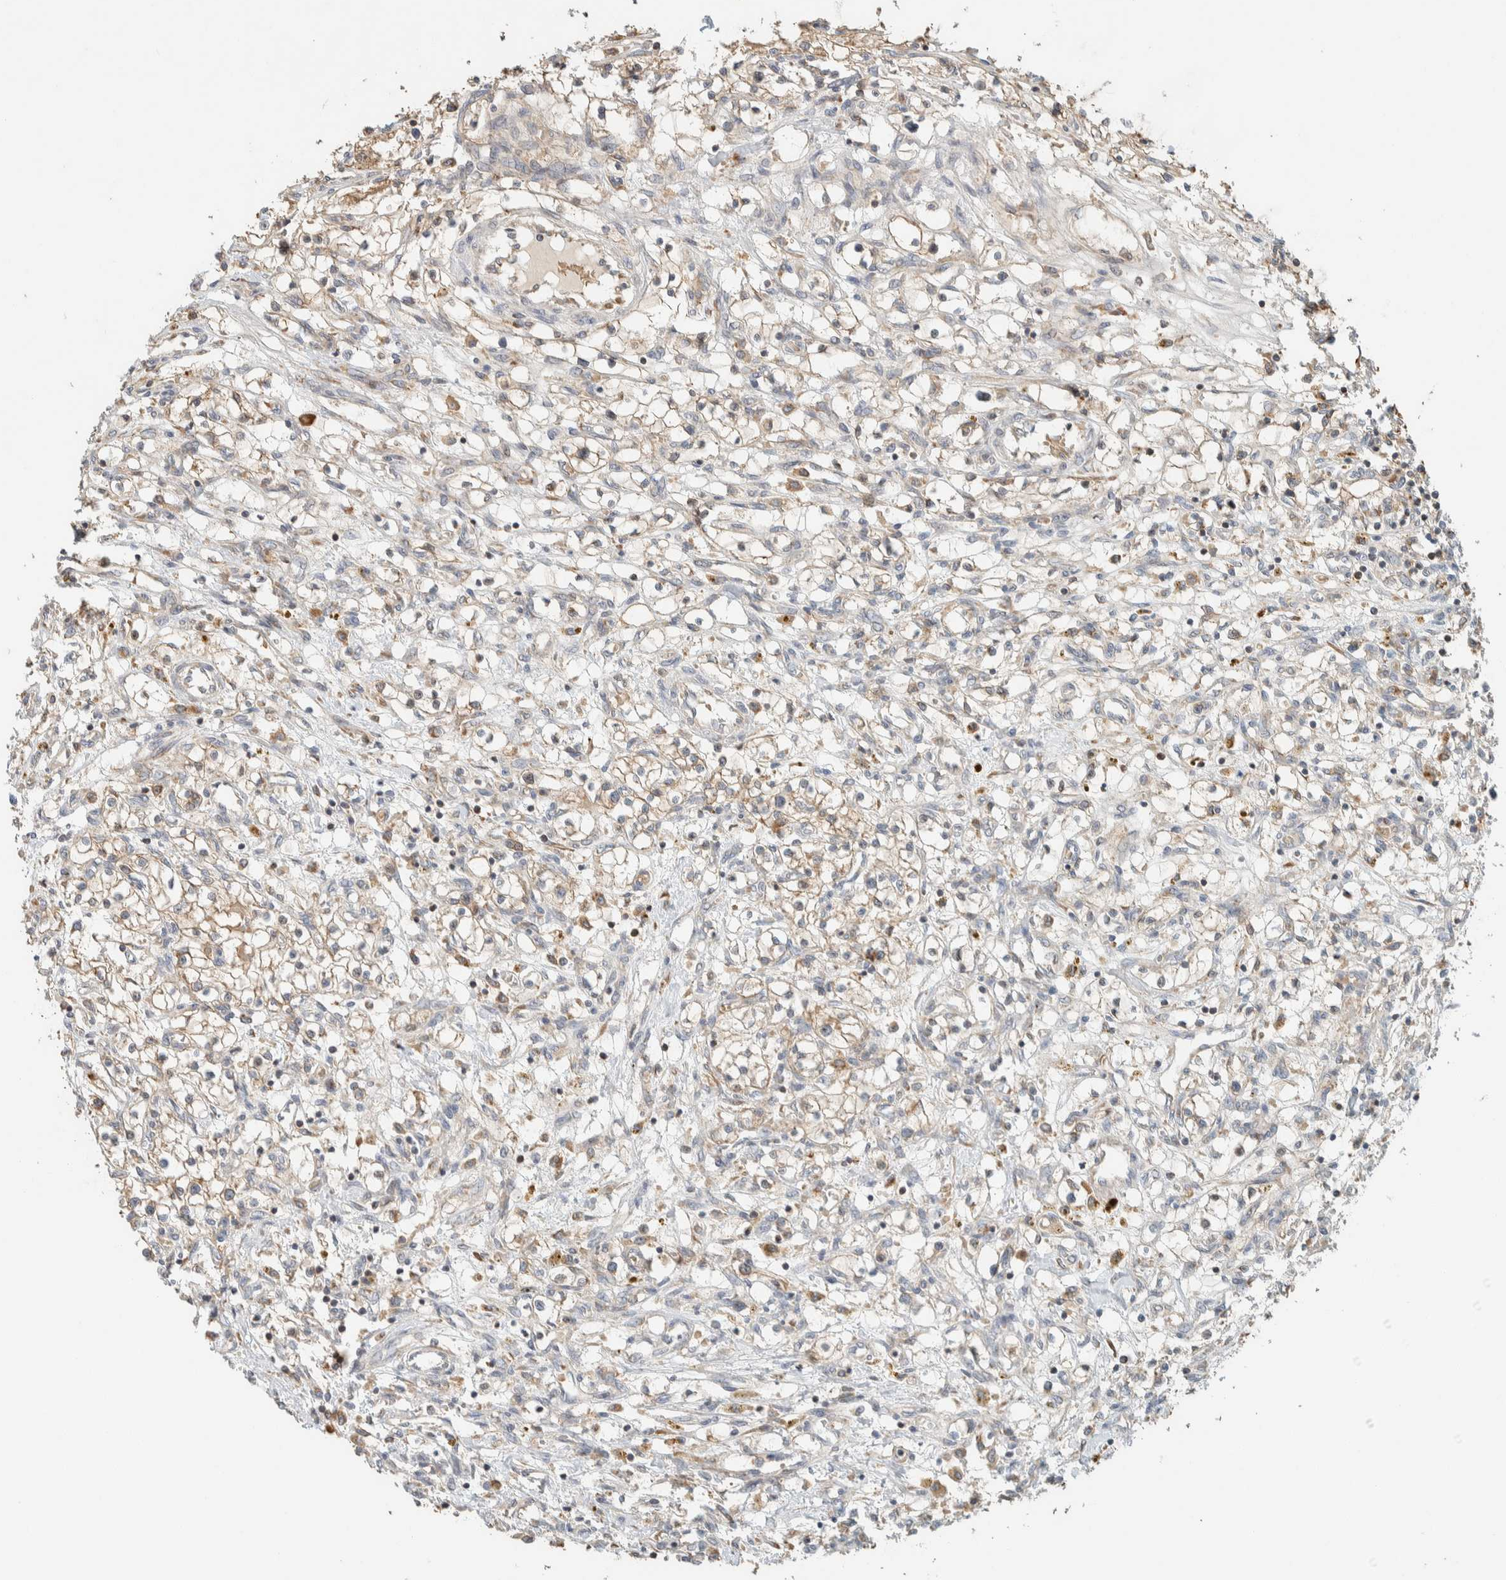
{"staining": {"intensity": "moderate", "quantity": "<25%", "location": "cytoplasmic/membranous"}, "tissue": "renal cancer", "cell_type": "Tumor cells", "image_type": "cancer", "snomed": [{"axis": "morphology", "description": "Adenocarcinoma, NOS"}, {"axis": "topography", "description": "Kidney"}], "caption": "An IHC image of neoplastic tissue is shown. Protein staining in brown shows moderate cytoplasmic/membranous positivity in renal cancer (adenocarcinoma) within tumor cells.", "gene": "RAB11FIP1", "patient": {"sex": "male", "age": 68}}